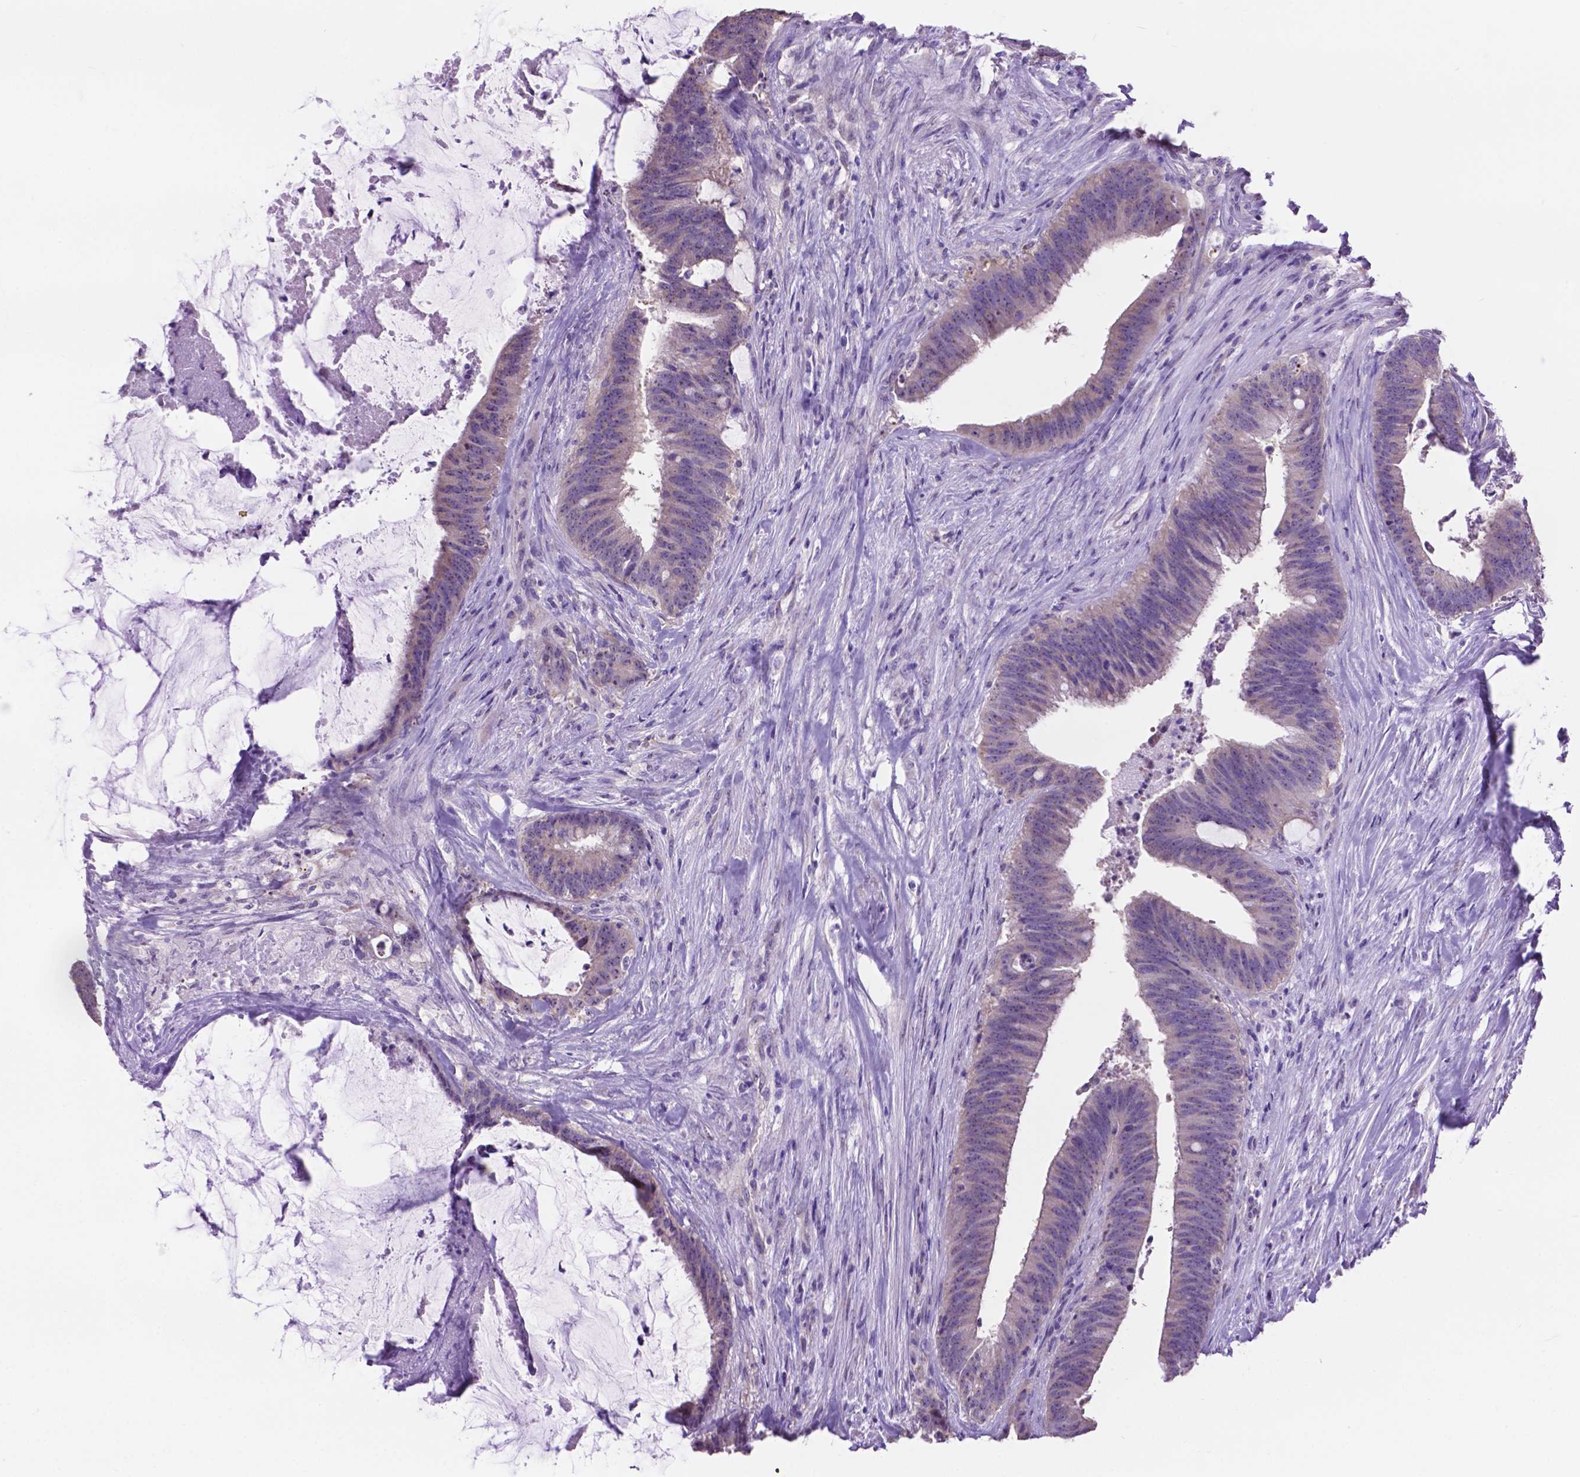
{"staining": {"intensity": "negative", "quantity": "none", "location": "none"}, "tissue": "colorectal cancer", "cell_type": "Tumor cells", "image_type": "cancer", "snomed": [{"axis": "morphology", "description": "Adenocarcinoma, NOS"}, {"axis": "topography", "description": "Colon"}], "caption": "Immunohistochemical staining of colorectal cancer (adenocarcinoma) demonstrates no significant expression in tumor cells.", "gene": "SPDYA", "patient": {"sex": "female", "age": 43}}